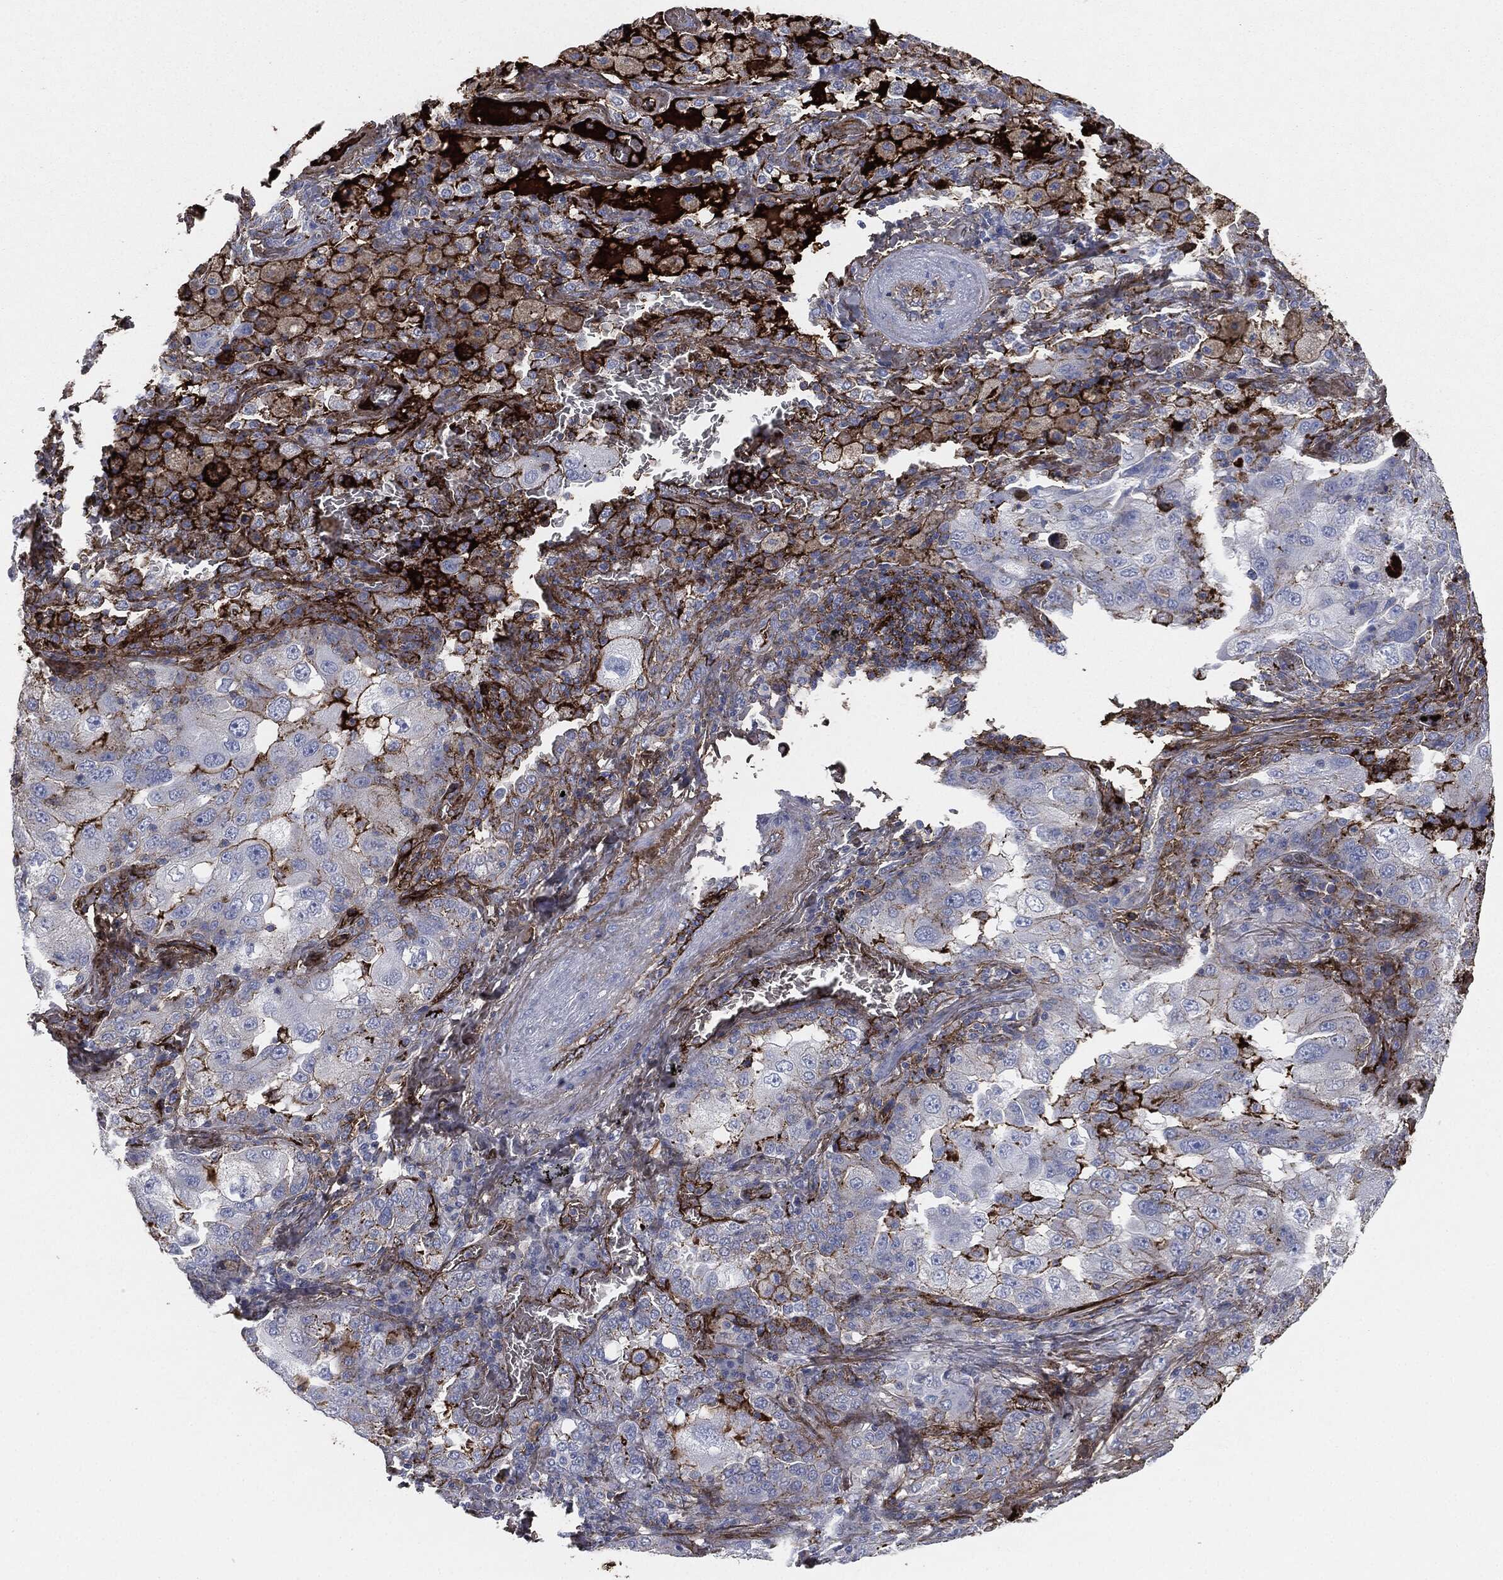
{"staining": {"intensity": "strong", "quantity": "25%-75%", "location": "cytoplasmic/membranous"}, "tissue": "lung cancer", "cell_type": "Tumor cells", "image_type": "cancer", "snomed": [{"axis": "morphology", "description": "Adenocarcinoma, NOS"}, {"axis": "topography", "description": "Lung"}], "caption": "Protein expression analysis of human lung cancer (adenocarcinoma) reveals strong cytoplasmic/membranous positivity in about 25%-75% of tumor cells. (Stains: DAB (3,3'-diaminobenzidine) in brown, nuclei in blue, Microscopy: brightfield microscopy at high magnification).", "gene": "APOB", "patient": {"sex": "female", "age": 61}}